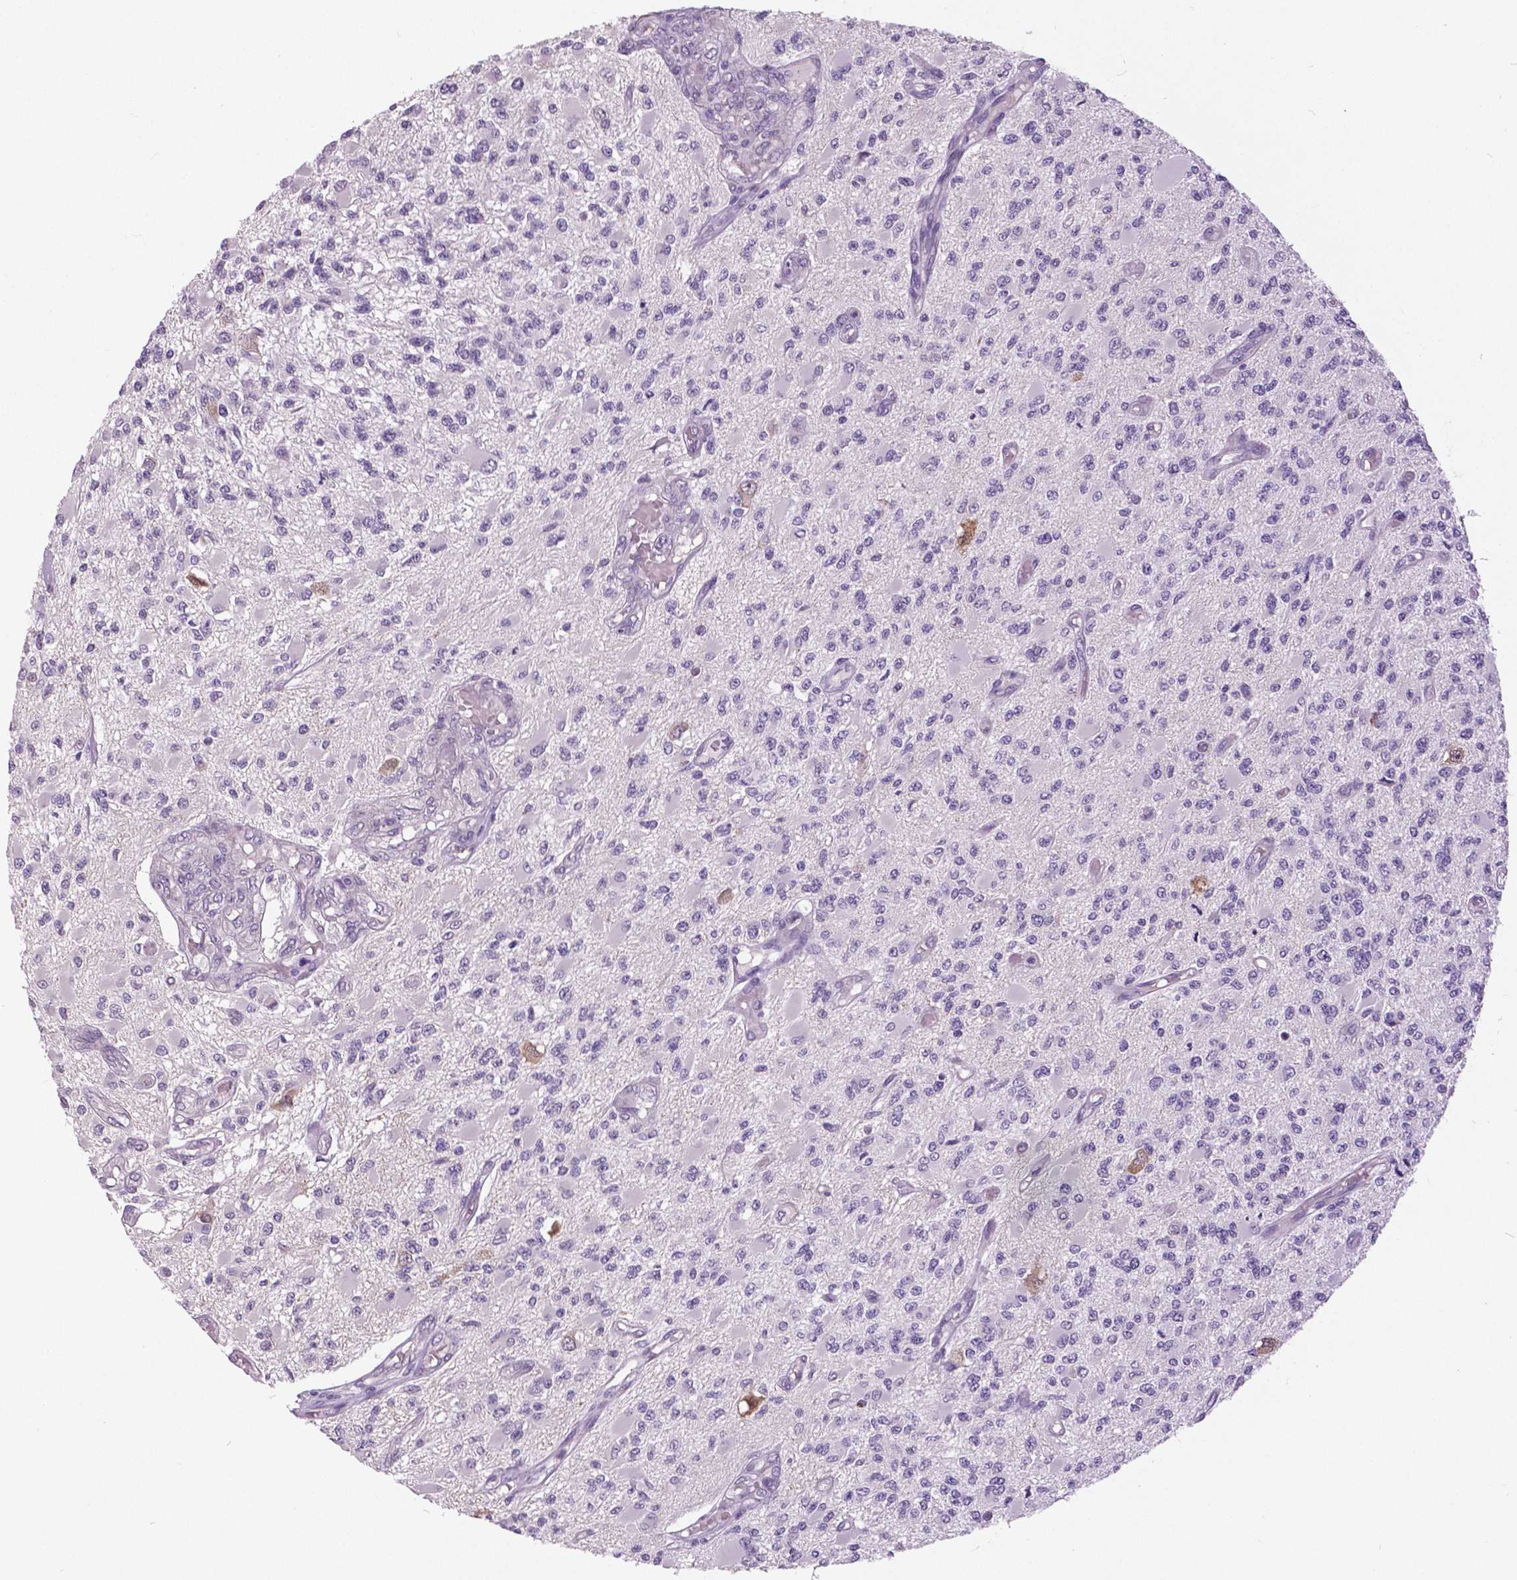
{"staining": {"intensity": "negative", "quantity": "none", "location": "none"}, "tissue": "glioma", "cell_type": "Tumor cells", "image_type": "cancer", "snomed": [{"axis": "morphology", "description": "Glioma, malignant, High grade"}, {"axis": "topography", "description": "Brain"}], "caption": "Tumor cells are negative for protein expression in human high-grade glioma (malignant).", "gene": "GRIN2A", "patient": {"sex": "female", "age": 63}}